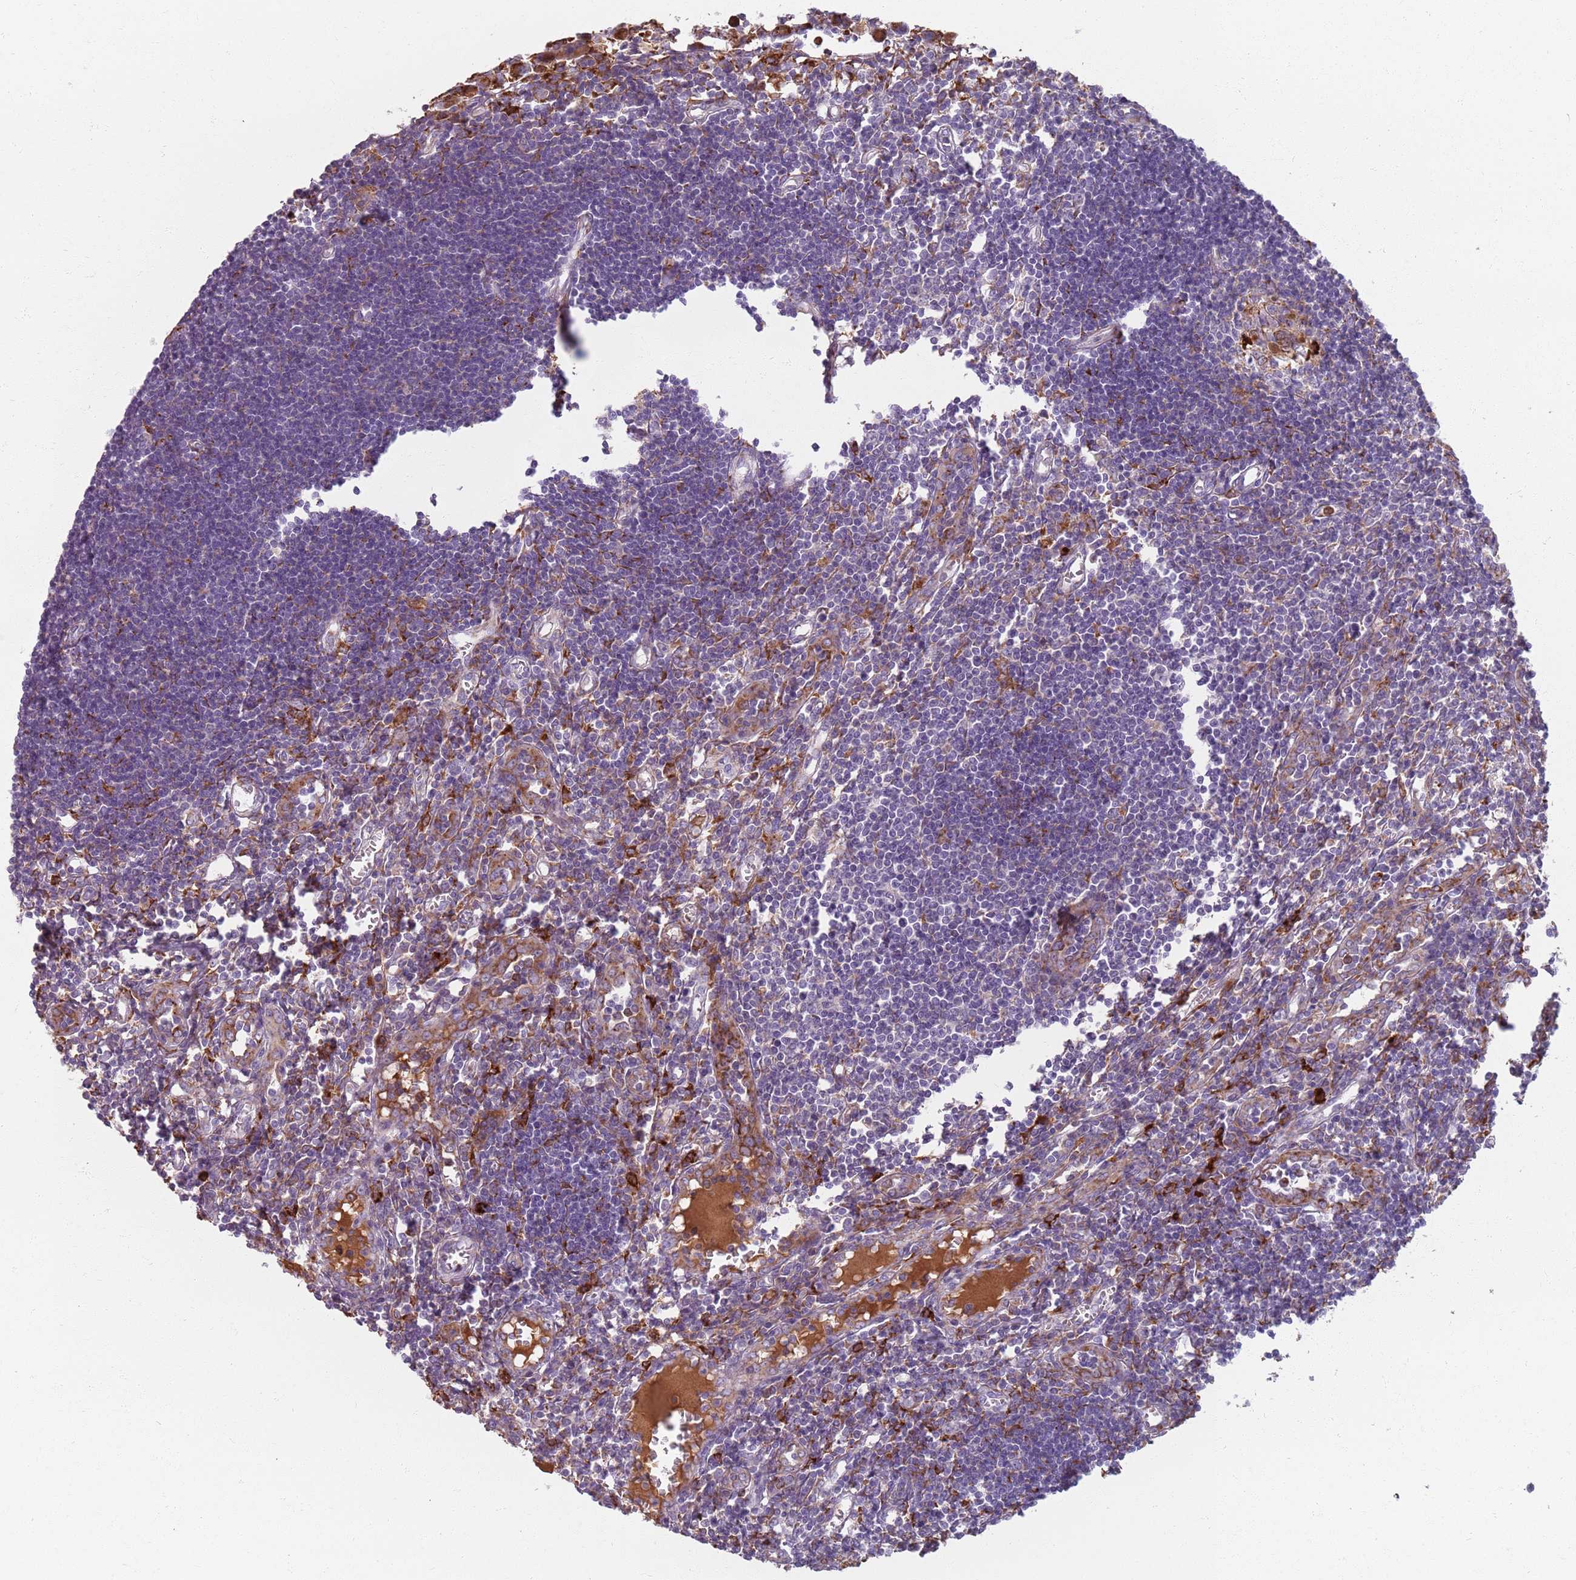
{"staining": {"intensity": "negative", "quantity": "none", "location": "none"}, "tissue": "lymph node", "cell_type": "Germinal center cells", "image_type": "normal", "snomed": [{"axis": "morphology", "description": "Normal tissue, NOS"}, {"axis": "morphology", "description": "Malignant melanoma, Metastatic site"}, {"axis": "topography", "description": "Lymph node"}], "caption": "Germinal center cells are negative for protein expression in unremarkable human lymph node. (DAB (3,3'-diaminobenzidine) immunohistochemistry, high magnification).", "gene": "COLGALT1", "patient": {"sex": "male", "age": 41}}